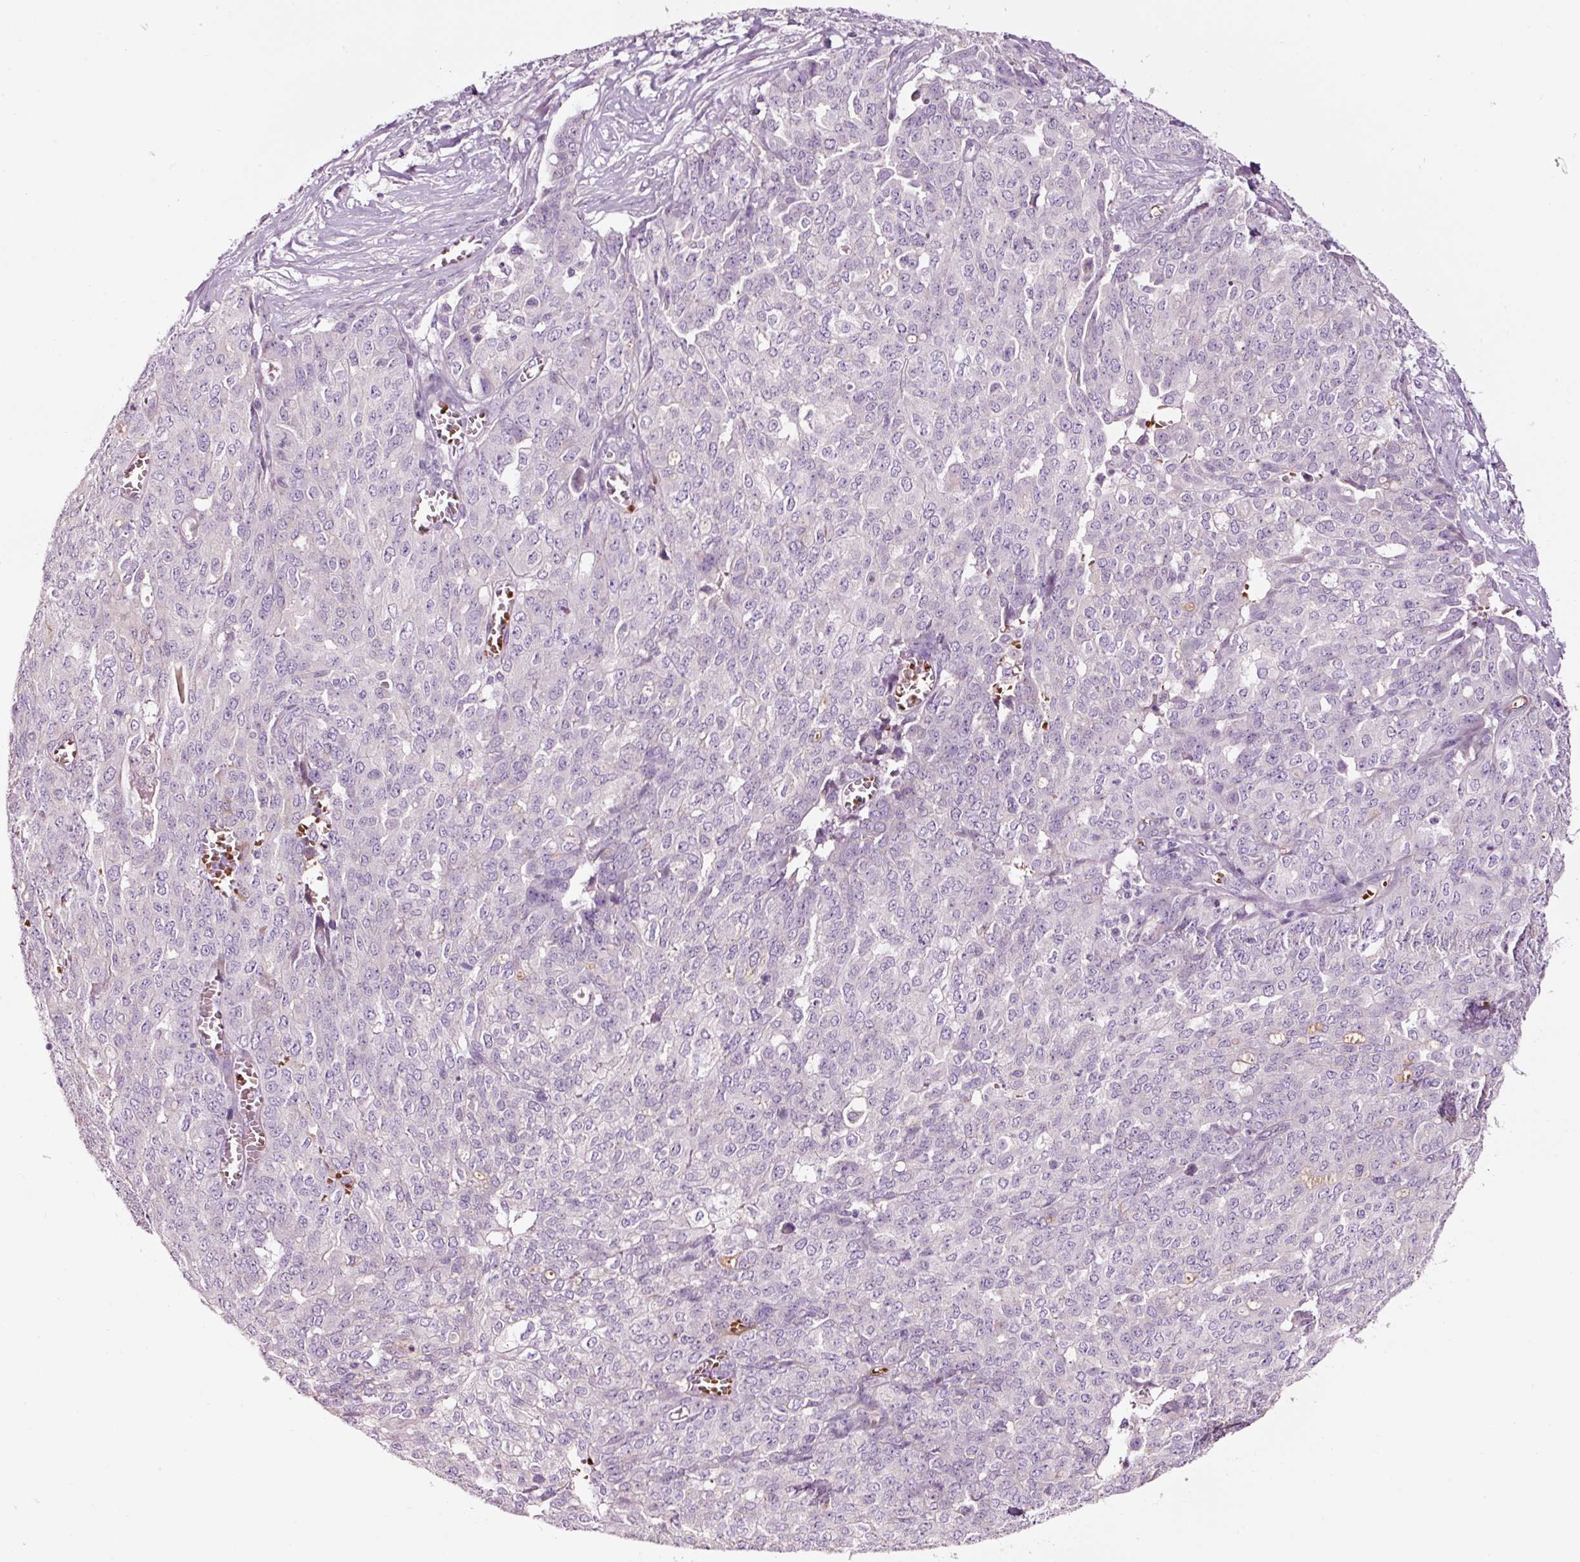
{"staining": {"intensity": "negative", "quantity": "none", "location": "none"}, "tissue": "ovarian cancer", "cell_type": "Tumor cells", "image_type": "cancer", "snomed": [{"axis": "morphology", "description": "Cystadenocarcinoma, serous, NOS"}, {"axis": "topography", "description": "Soft tissue"}, {"axis": "topography", "description": "Ovary"}], "caption": "This micrograph is of serous cystadenocarcinoma (ovarian) stained with immunohistochemistry (IHC) to label a protein in brown with the nuclei are counter-stained blue. There is no staining in tumor cells.", "gene": "LDHAL6B", "patient": {"sex": "female", "age": 57}}